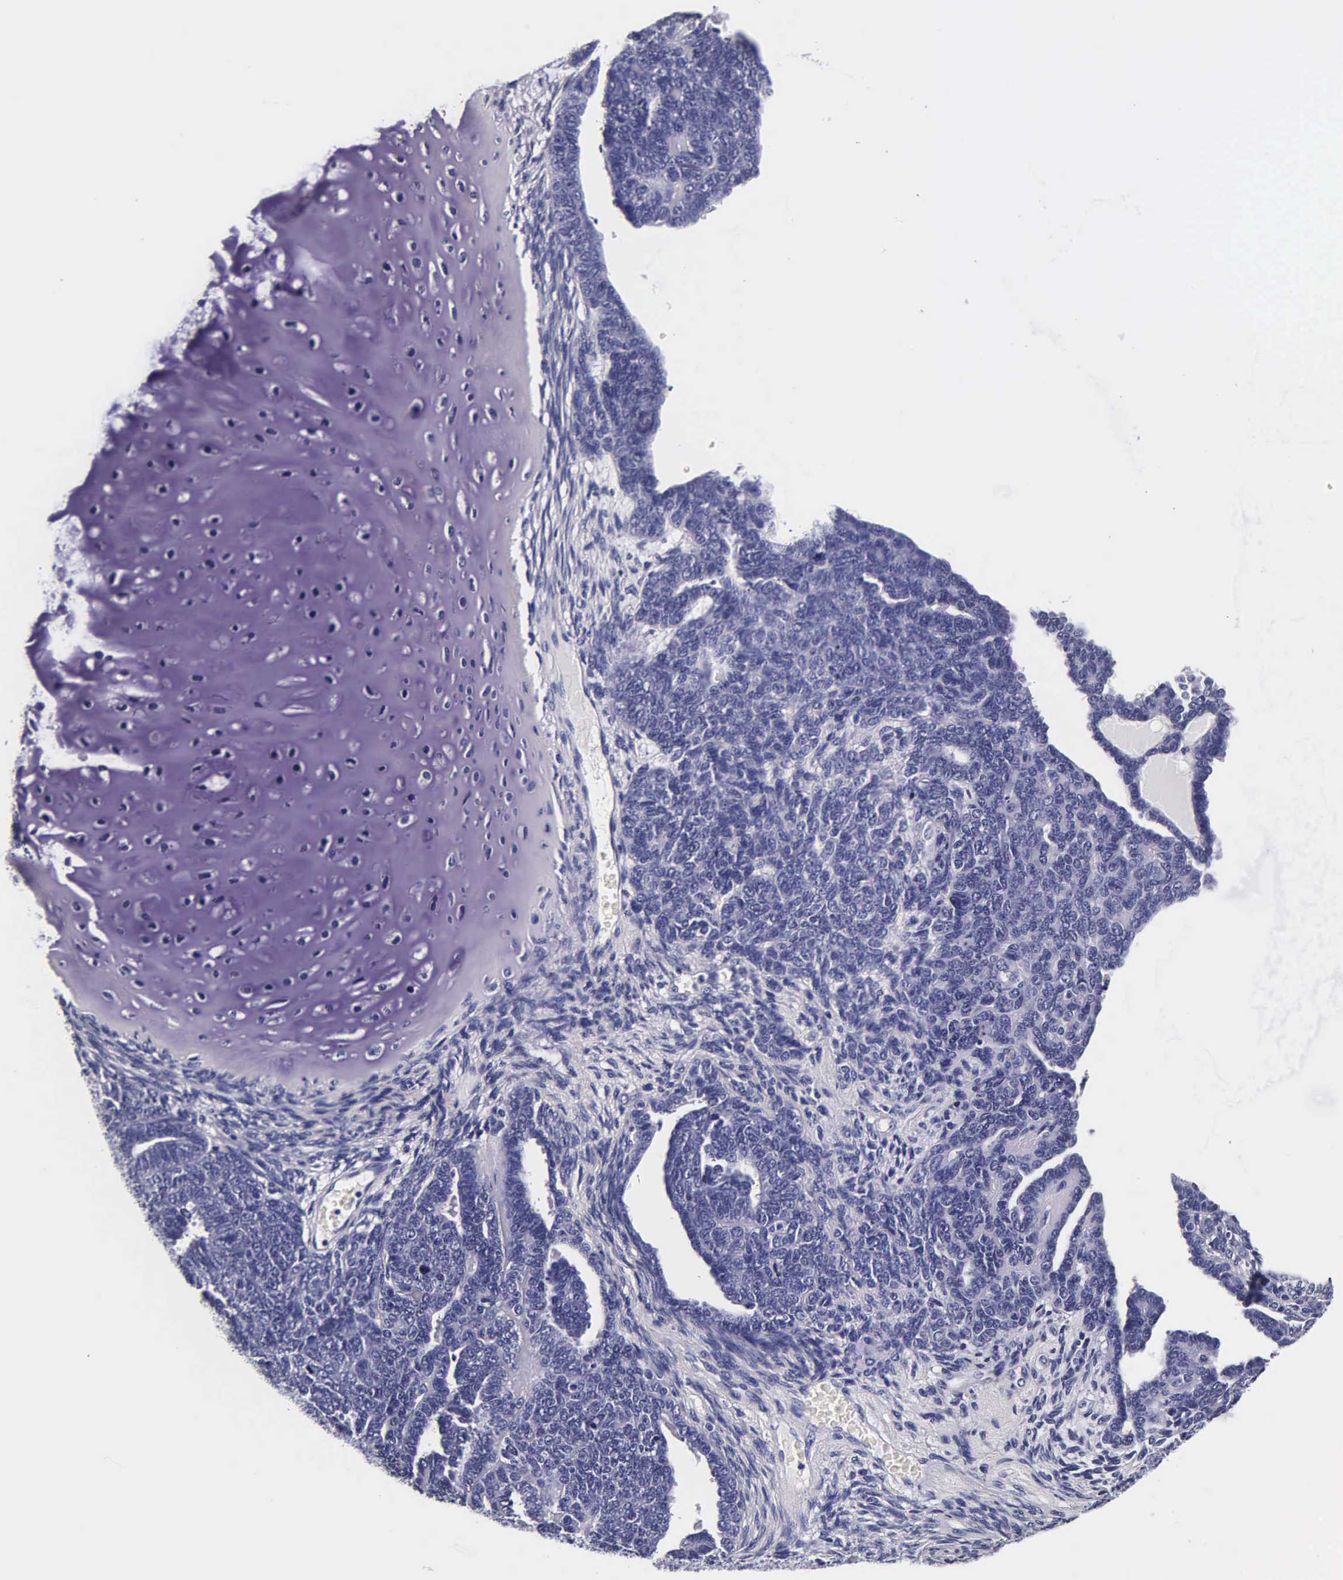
{"staining": {"intensity": "negative", "quantity": "none", "location": "none"}, "tissue": "endometrial cancer", "cell_type": "Tumor cells", "image_type": "cancer", "snomed": [{"axis": "morphology", "description": "Neoplasm, malignant, NOS"}, {"axis": "topography", "description": "Endometrium"}], "caption": "Tumor cells show no significant protein expression in malignant neoplasm (endometrial).", "gene": "IAPP", "patient": {"sex": "female", "age": 74}}